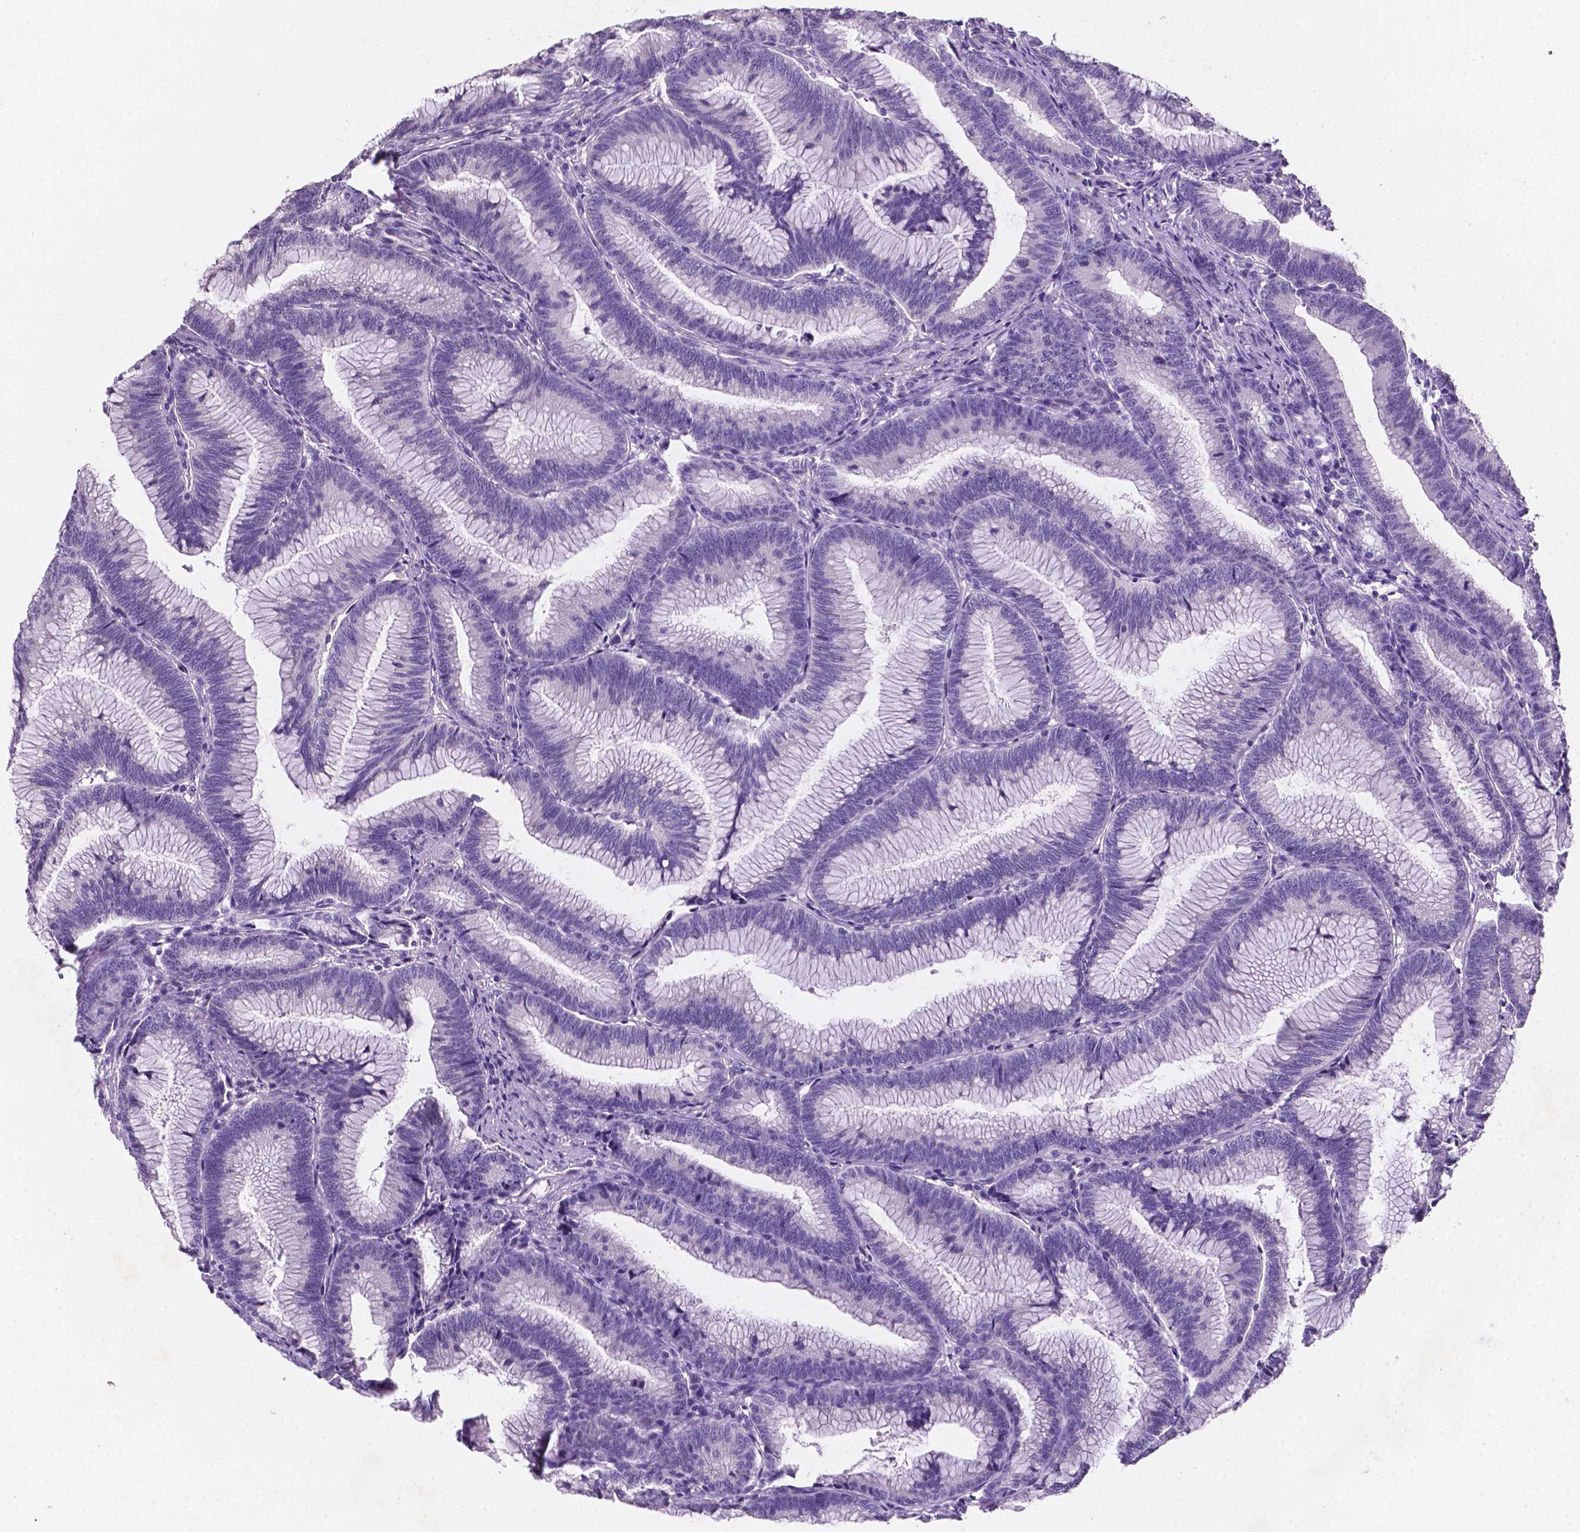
{"staining": {"intensity": "negative", "quantity": "none", "location": "none"}, "tissue": "colorectal cancer", "cell_type": "Tumor cells", "image_type": "cancer", "snomed": [{"axis": "morphology", "description": "Adenocarcinoma, NOS"}, {"axis": "topography", "description": "Colon"}], "caption": "This is an IHC photomicrograph of colorectal adenocarcinoma. There is no staining in tumor cells.", "gene": "EBLN2", "patient": {"sex": "female", "age": 78}}